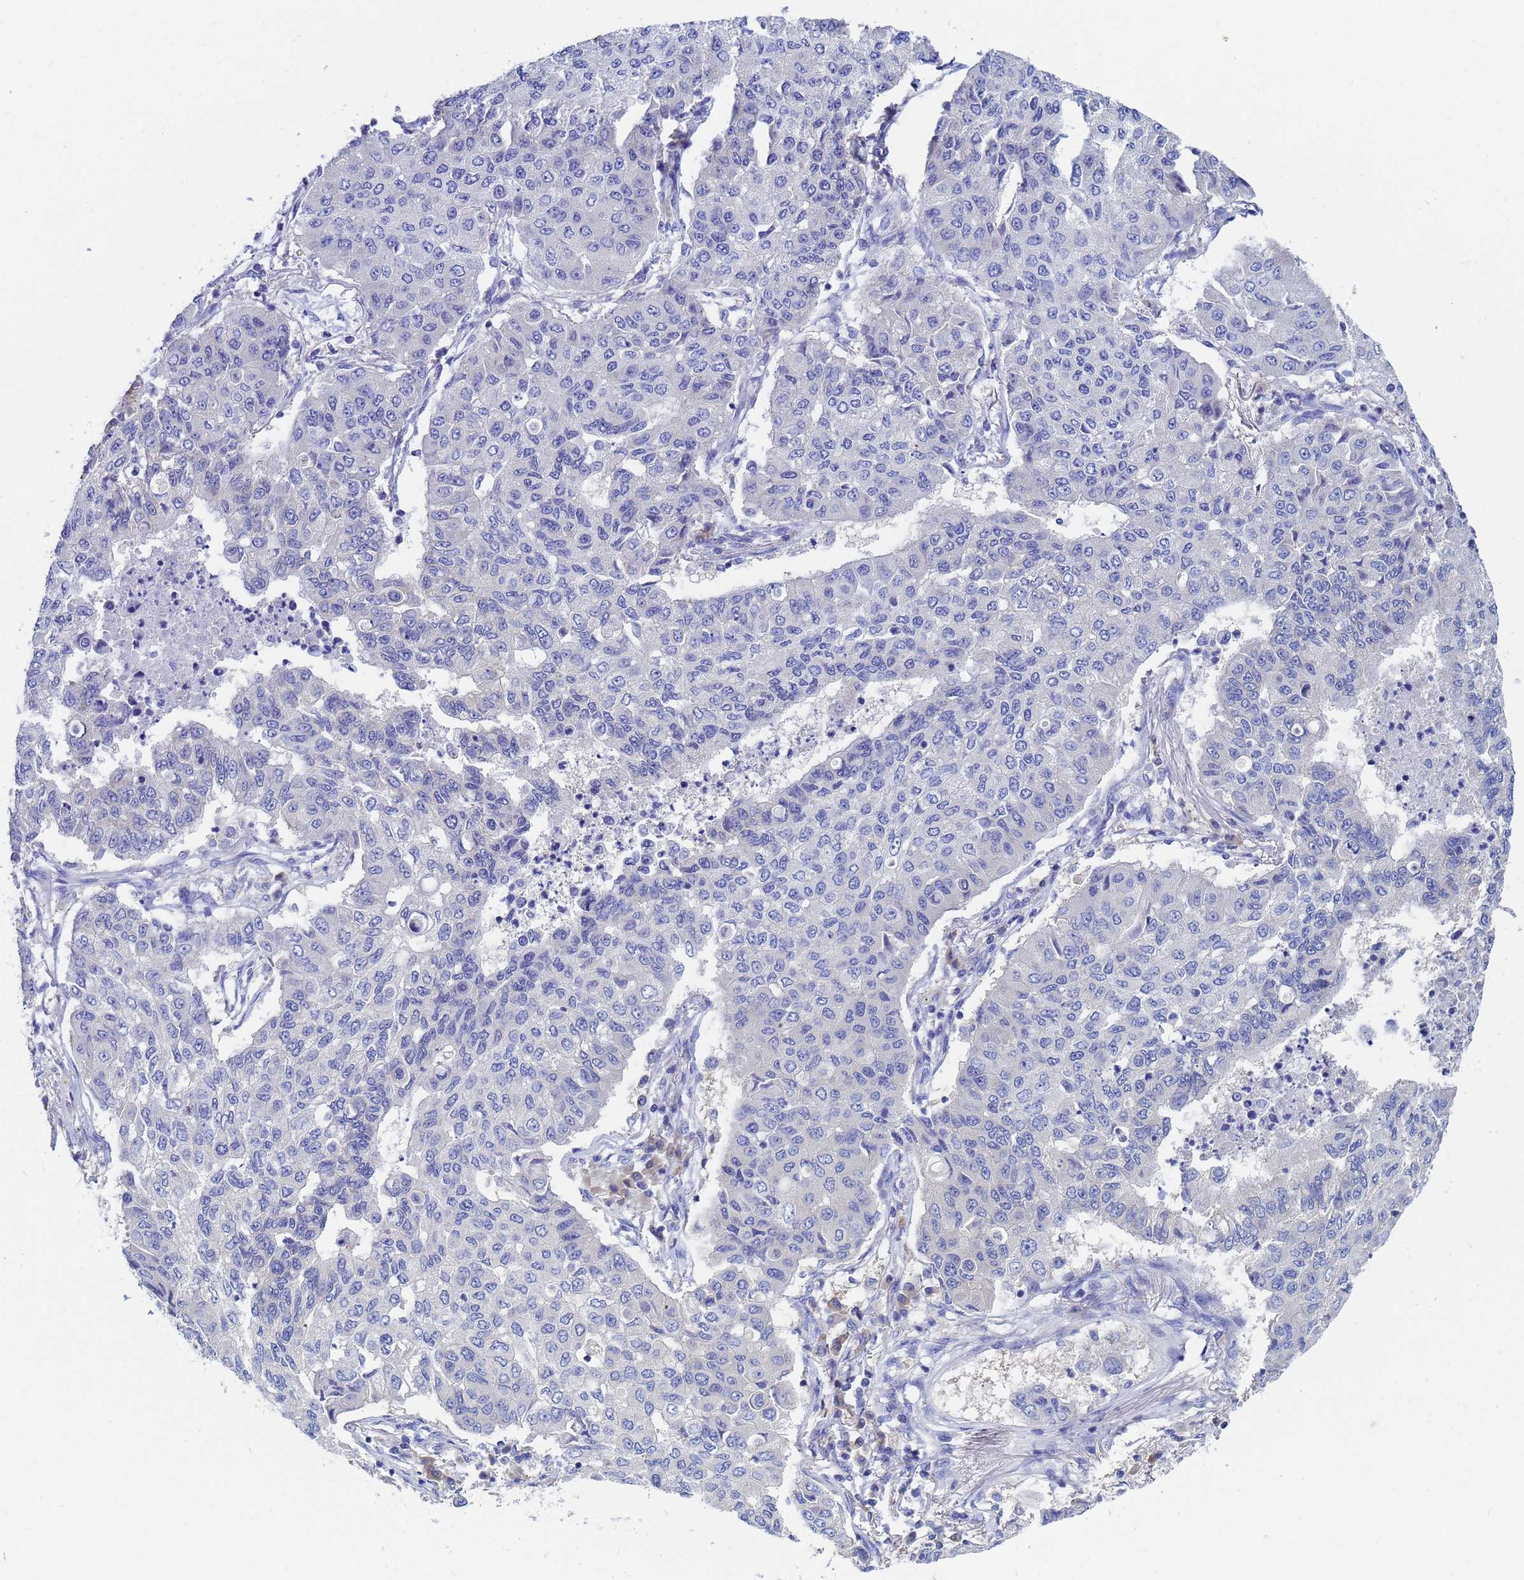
{"staining": {"intensity": "negative", "quantity": "none", "location": "none"}, "tissue": "lung cancer", "cell_type": "Tumor cells", "image_type": "cancer", "snomed": [{"axis": "morphology", "description": "Squamous cell carcinoma, NOS"}, {"axis": "topography", "description": "Lung"}], "caption": "Lung cancer was stained to show a protein in brown. There is no significant positivity in tumor cells.", "gene": "UBE2O", "patient": {"sex": "male", "age": 74}}